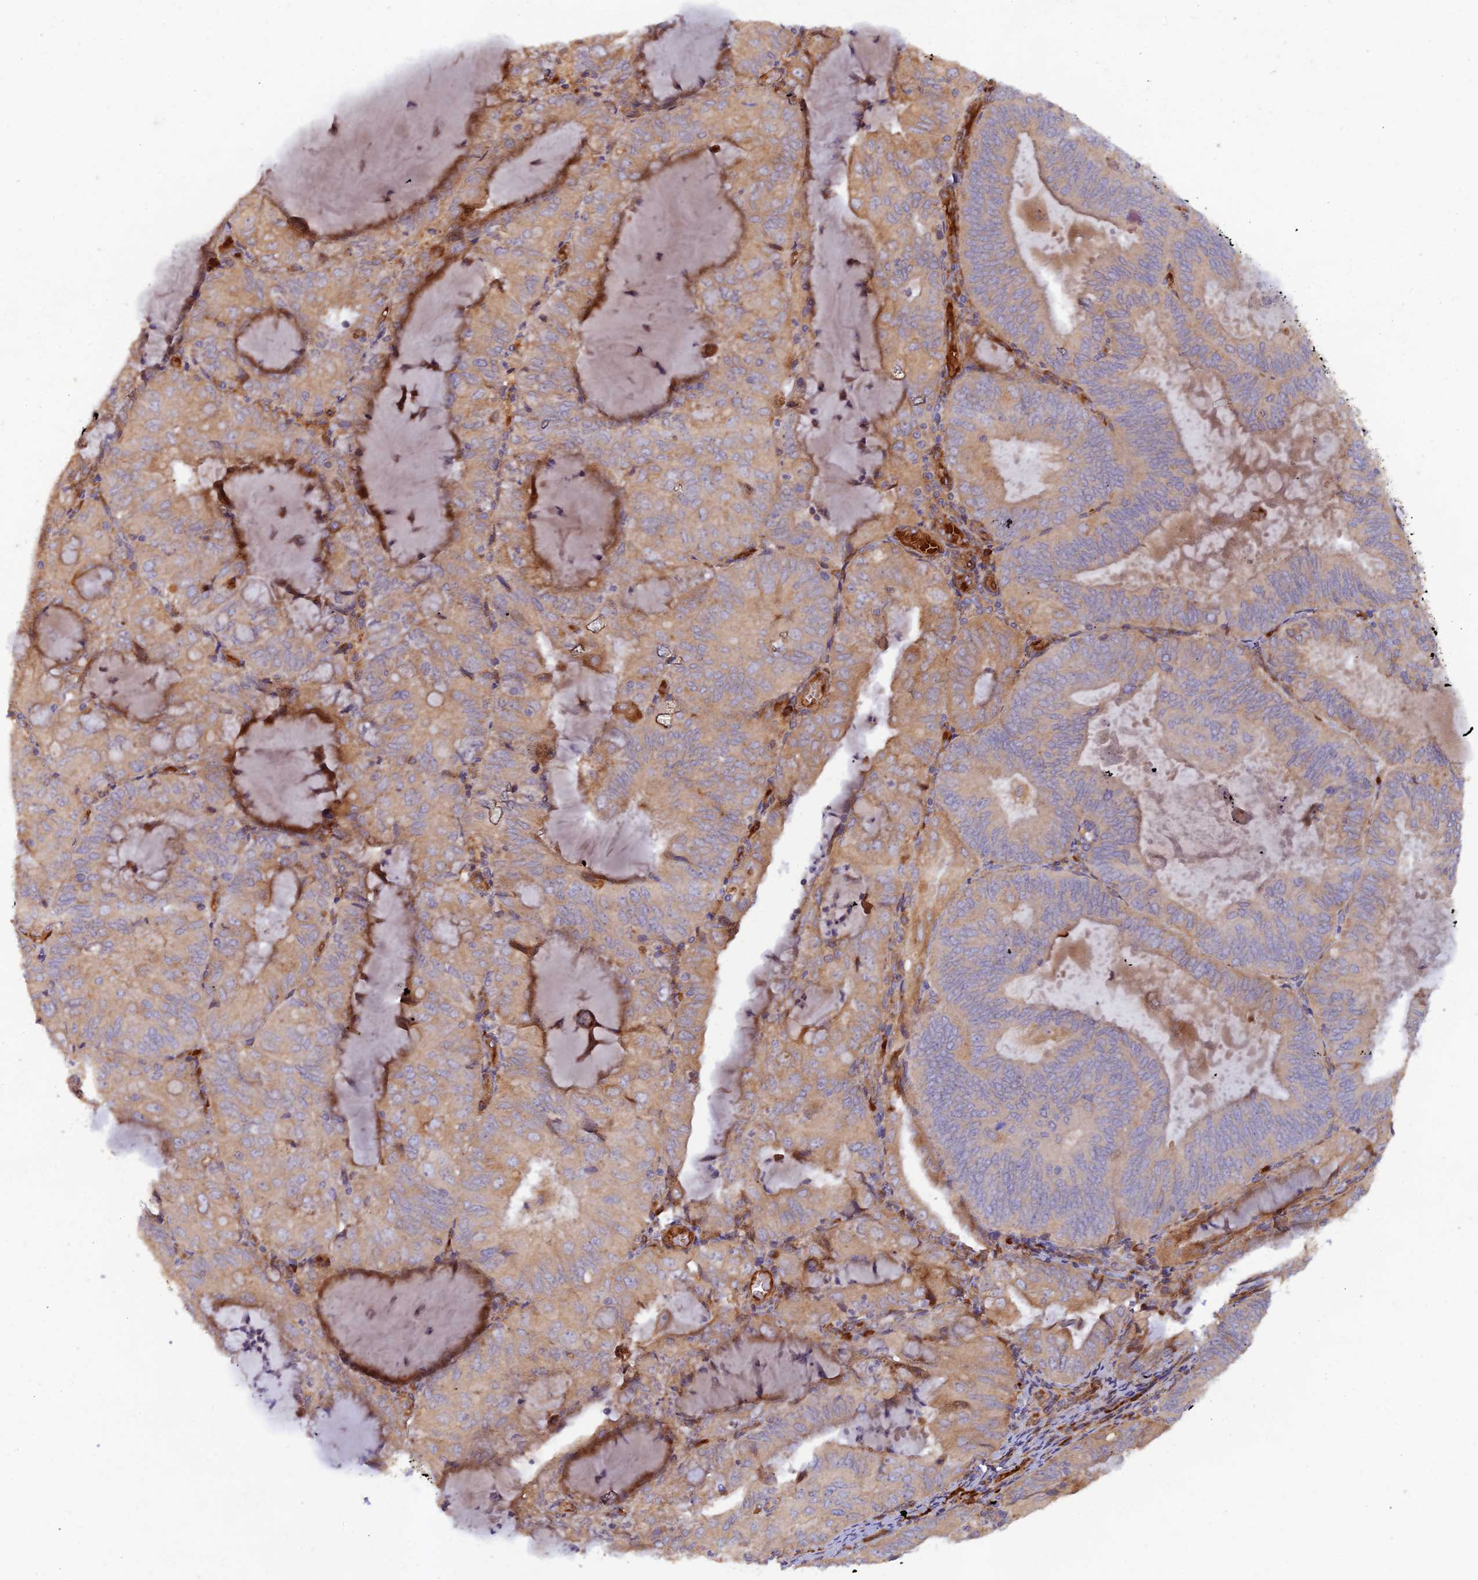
{"staining": {"intensity": "moderate", "quantity": ">75%", "location": "cytoplasmic/membranous"}, "tissue": "endometrial cancer", "cell_type": "Tumor cells", "image_type": "cancer", "snomed": [{"axis": "morphology", "description": "Adenocarcinoma, NOS"}, {"axis": "topography", "description": "Endometrium"}], "caption": "The photomicrograph shows staining of endometrial cancer (adenocarcinoma), revealing moderate cytoplasmic/membranous protein positivity (brown color) within tumor cells.", "gene": "GMCL1", "patient": {"sex": "female", "age": 81}}